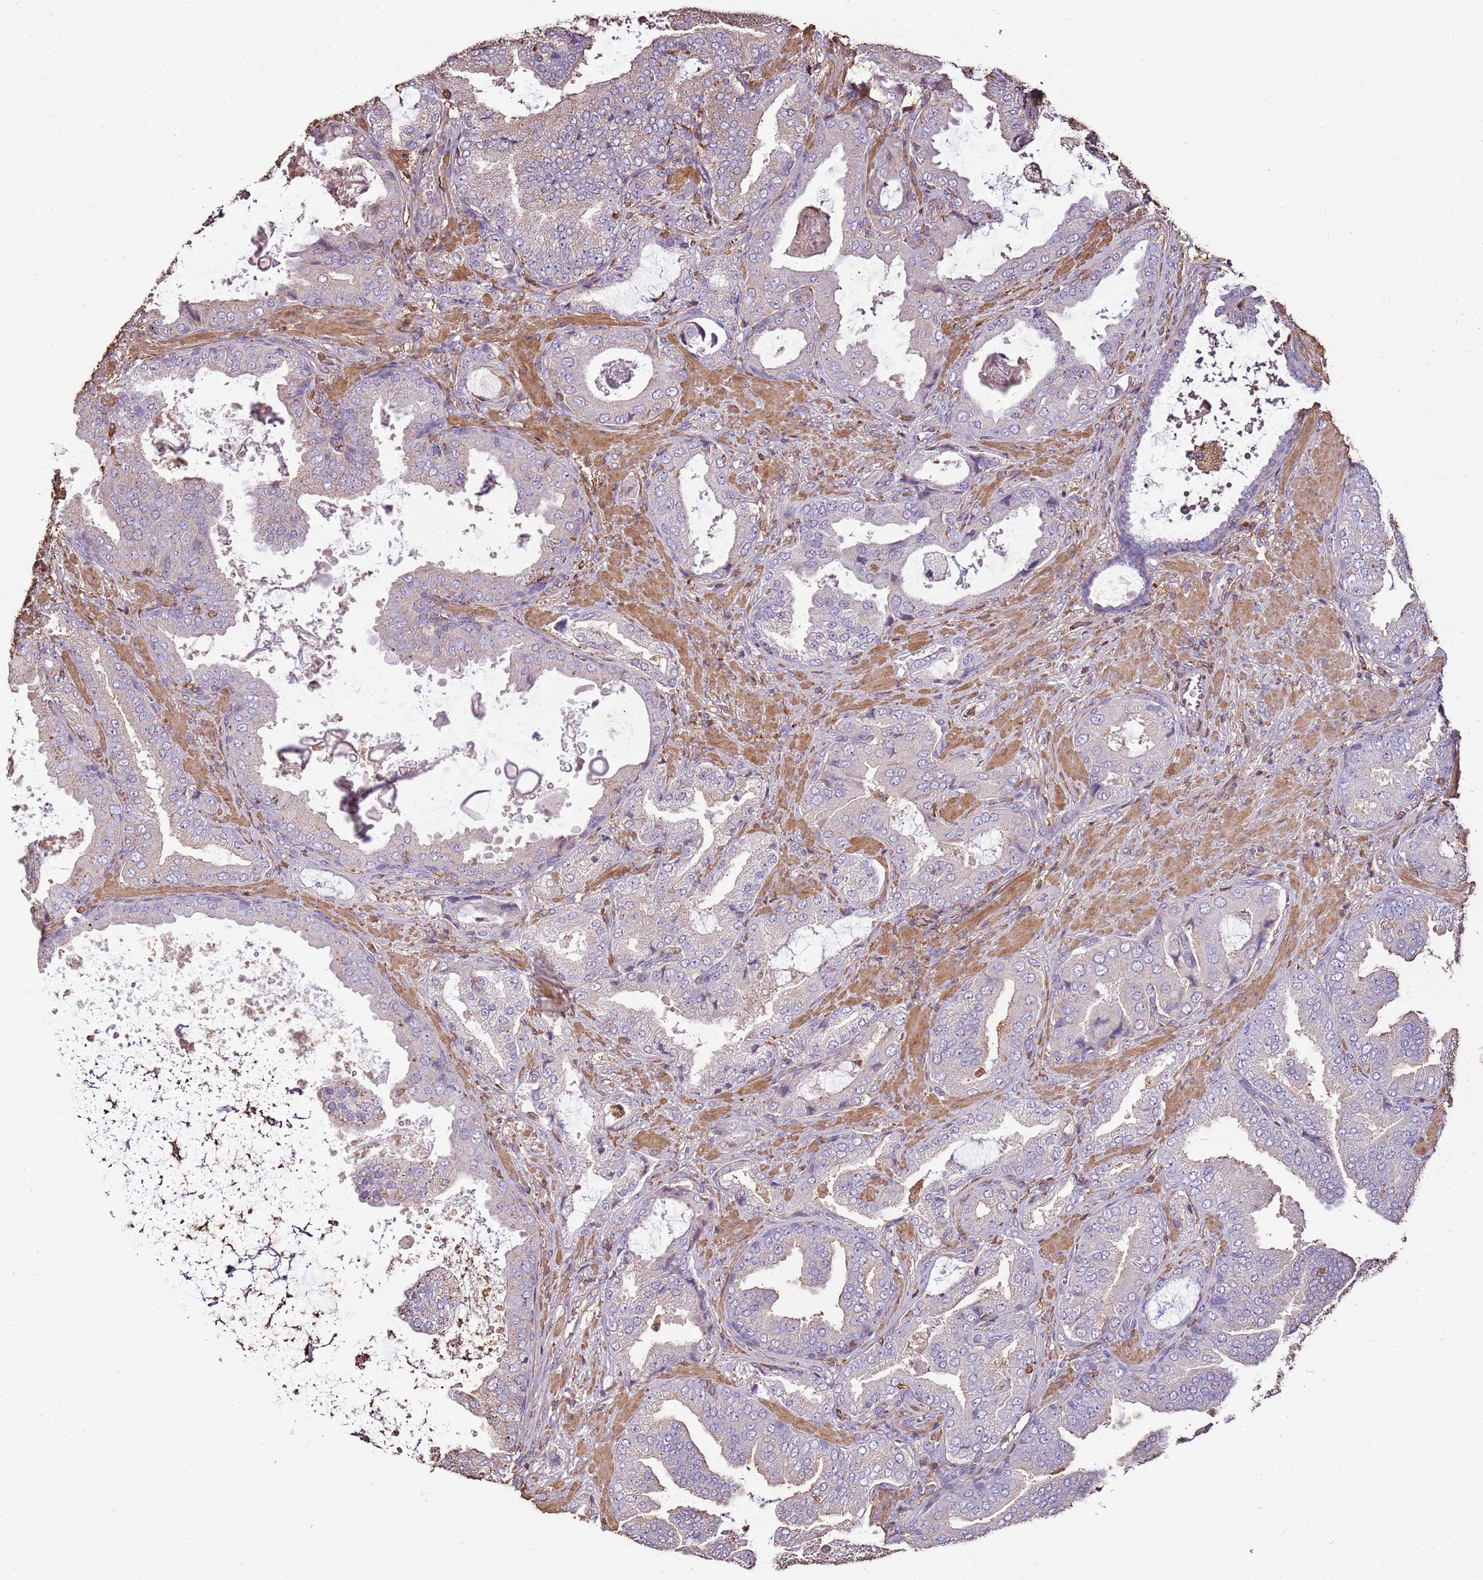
{"staining": {"intensity": "negative", "quantity": "none", "location": "none"}, "tissue": "prostate cancer", "cell_type": "Tumor cells", "image_type": "cancer", "snomed": [{"axis": "morphology", "description": "Adenocarcinoma, High grade"}, {"axis": "topography", "description": "Prostate"}], "caption": "High magnification brightfield microscopy of prostate cancer stained with DAB (3,3'-diaminobenzidine) (brown) and counterstained with hematoxylin (blue): tumor cells show no significant expression. The staining is performed using DAB (3,3'-diaminobenzidine) brown chromogen with nuclei counter-stained in using hematoxylin.", "gene": "ARL10", "patient": {"sex": "male", "age": 68}}